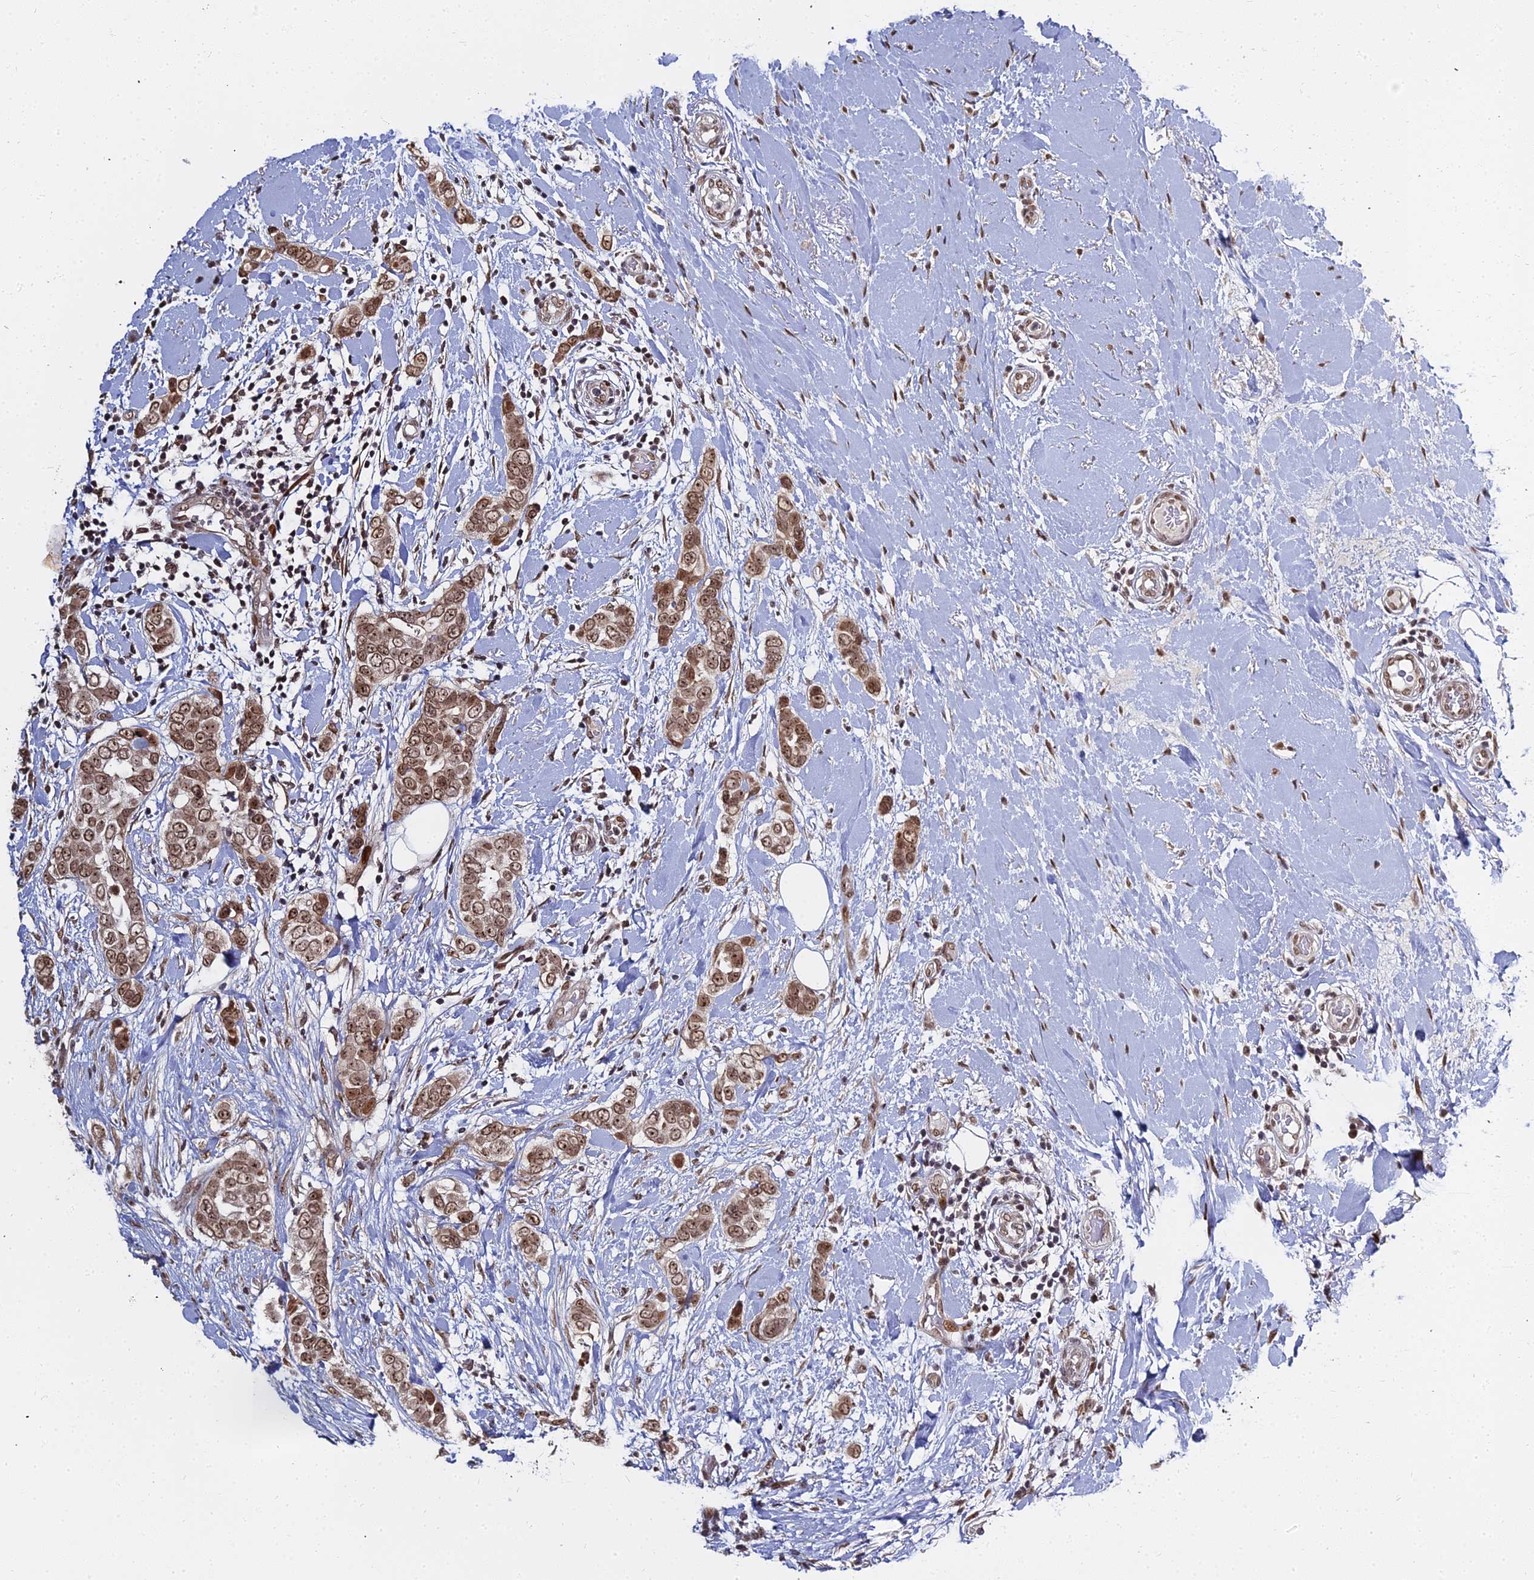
{"staining": {"intensity": "moderate", "quantity": ">75%", "location": "nuclear"}, "tissue": "breast cancer", "cell_type": "Tumor cells", "image_type": "cancer", "snomed": [{"axis": "morphology", "description": "Lobular carcinoma"}, {"axis": "topography", "description": "Breast"}], "caption": "Moderate nuclear protein expression is present in approximately >75% of tumor cells in breast cancer (lobular carcinoma).", "gene": "ABCA2", "patient": {"sex": "female", "age": 51}}